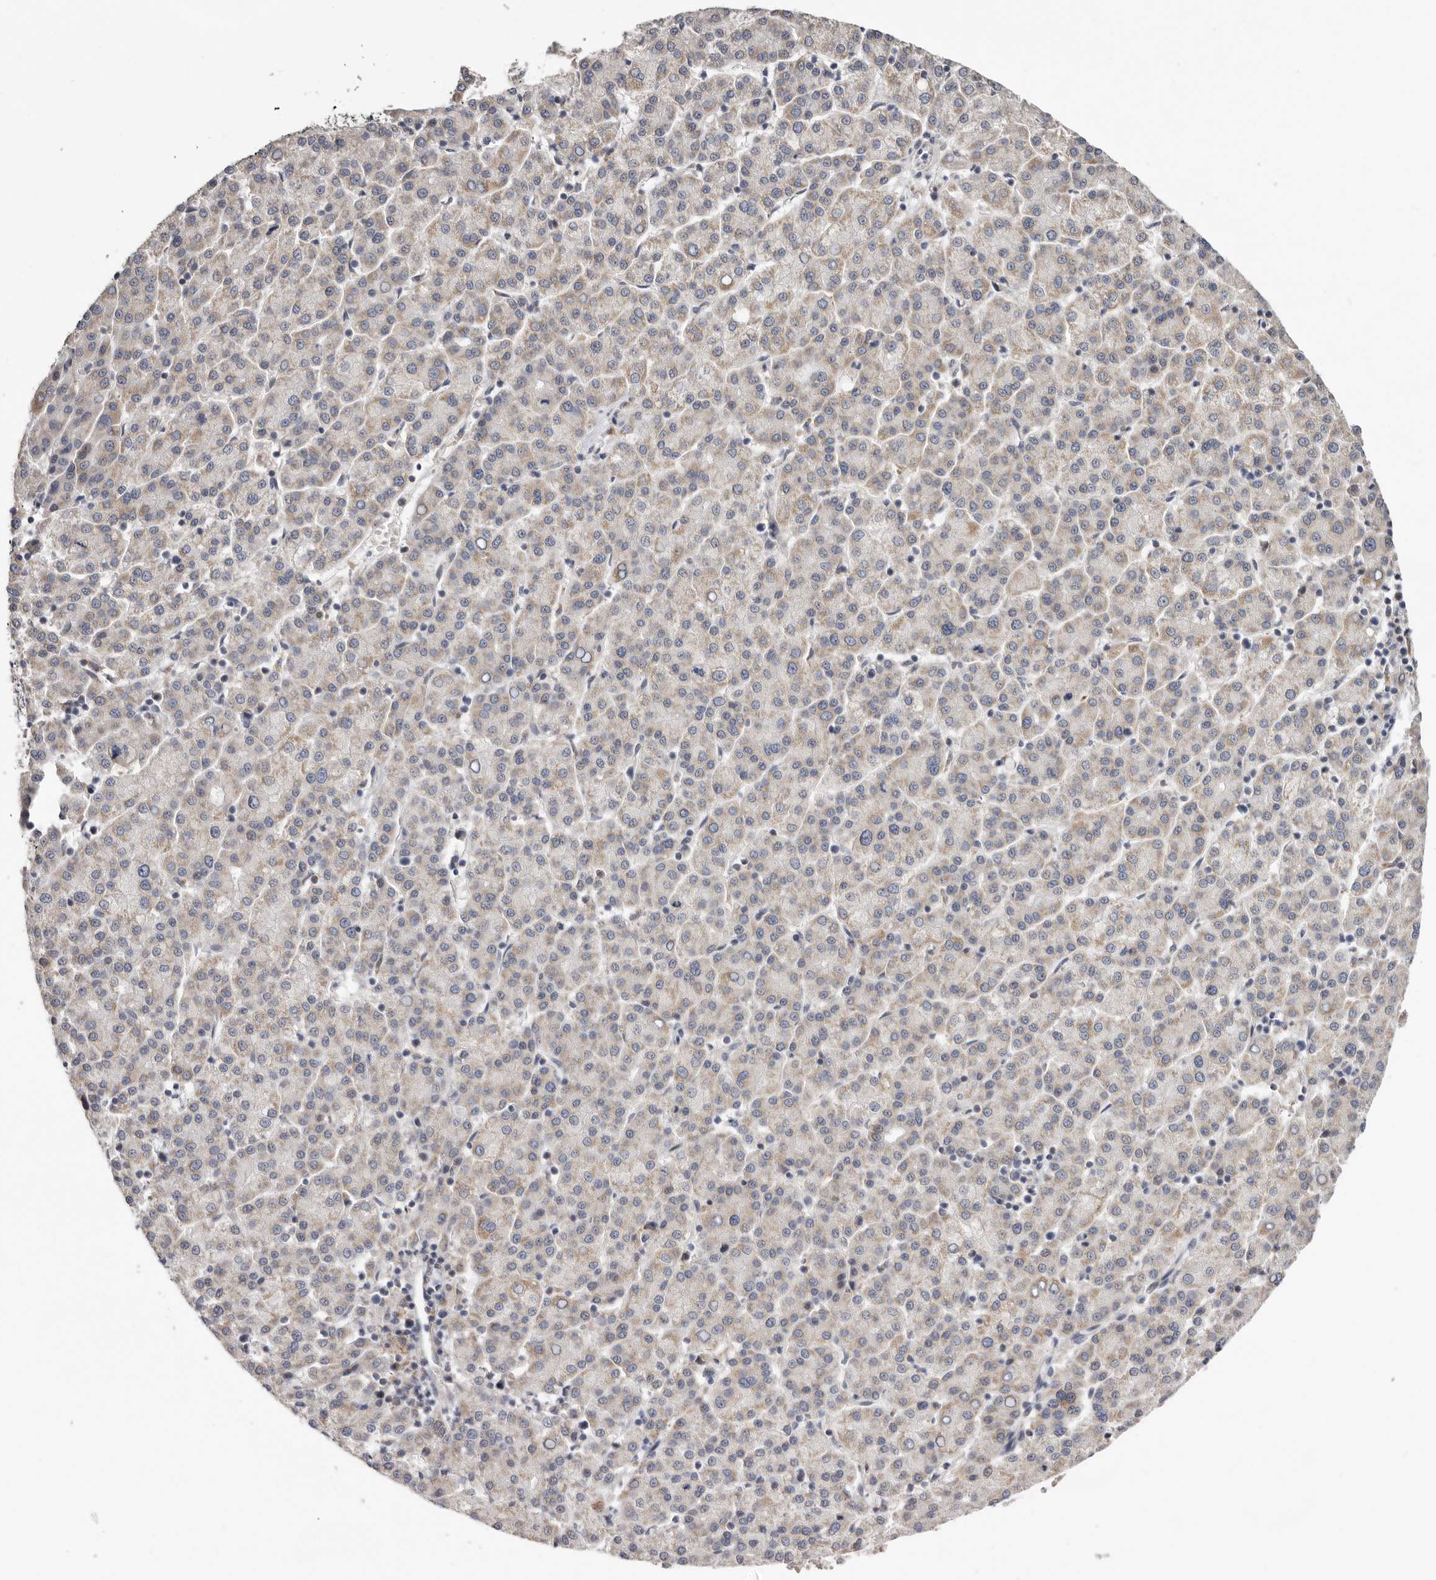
{"staining": {"intensity": "weak", "quantity": ">75%", "location": "cytoplasmic/membranous"}, "tissue": "liver cancer", "cell_type": "Tumor cells", "image_type": "cancer", "snomed": [{"axis": "morphology", "description": "Carcinoma, Hepatocellular, NOS"}, {"axis": "topography", "description": "Liver"}], "caption": "Immunohistochemistry (DAB) staining of human hepatocellular carcinoma (liver) reveals weak cytoplasmic/membranous protein expression in about >75% of tumor cells.", "gene": "BRCA2", "patient": {"sex": "female", "age": 58}}